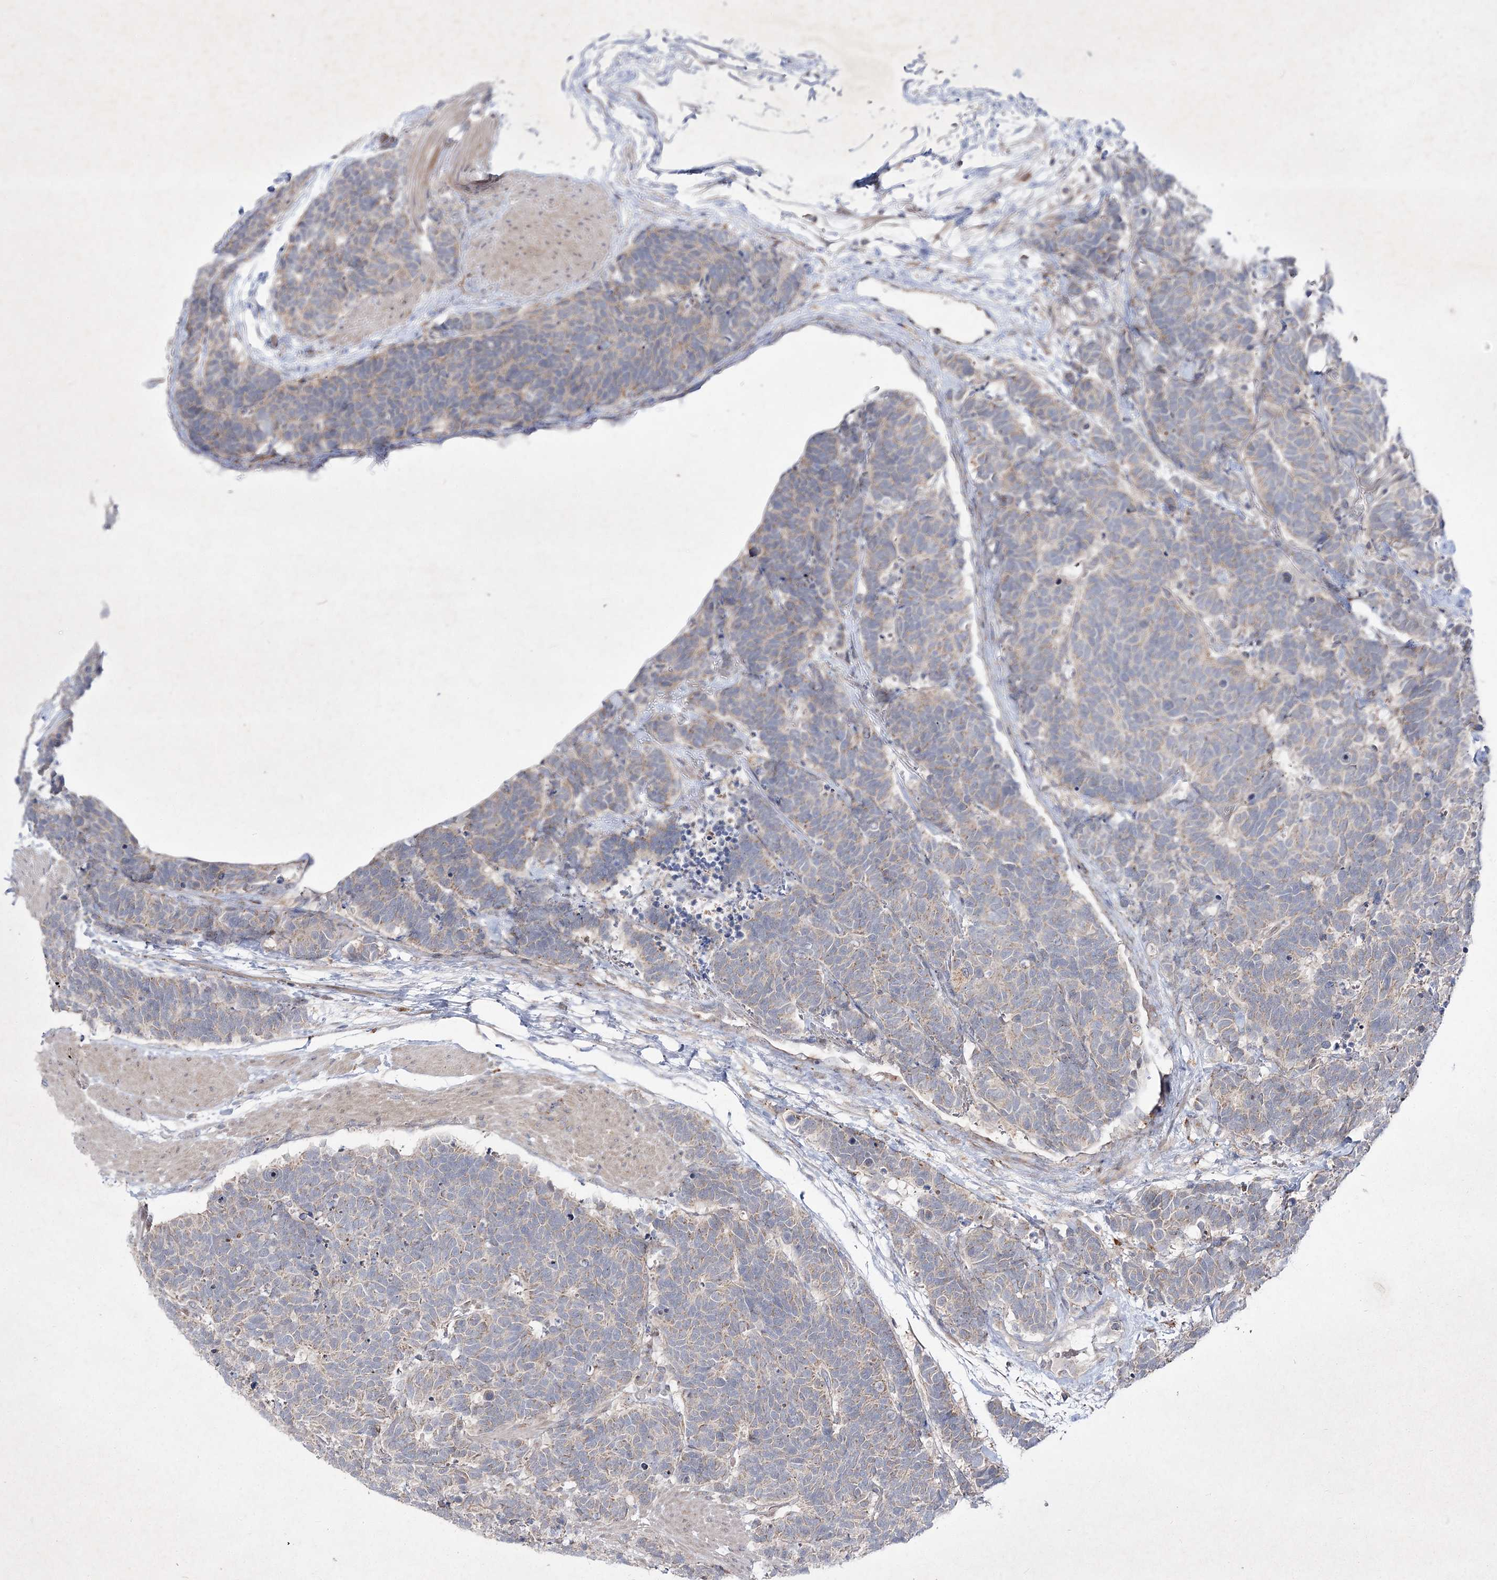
{"staining": {"intensity": "weak", "quantity": "25%-75%", "location": "cytoplasmic/membranous"}, "tissue": "carcinoid", "cell_type": "Tumor cells", "image_type": "cancer", "snomed": [{"axis": "morphology", "description": "Carcinoma, NOS"}, {"axis": "morphology", "description": "Carcinoid, malignant, NOS"}, {"axis": "topography", "description": "Urinary bladder"}], "caption": "Weak cytoplasmic/membranous positivity is seen in approximately 25%-75% of tumor cells in carcinoma.", "gene": "CIB2", "patient": {"sex": "male", "age": 57}}